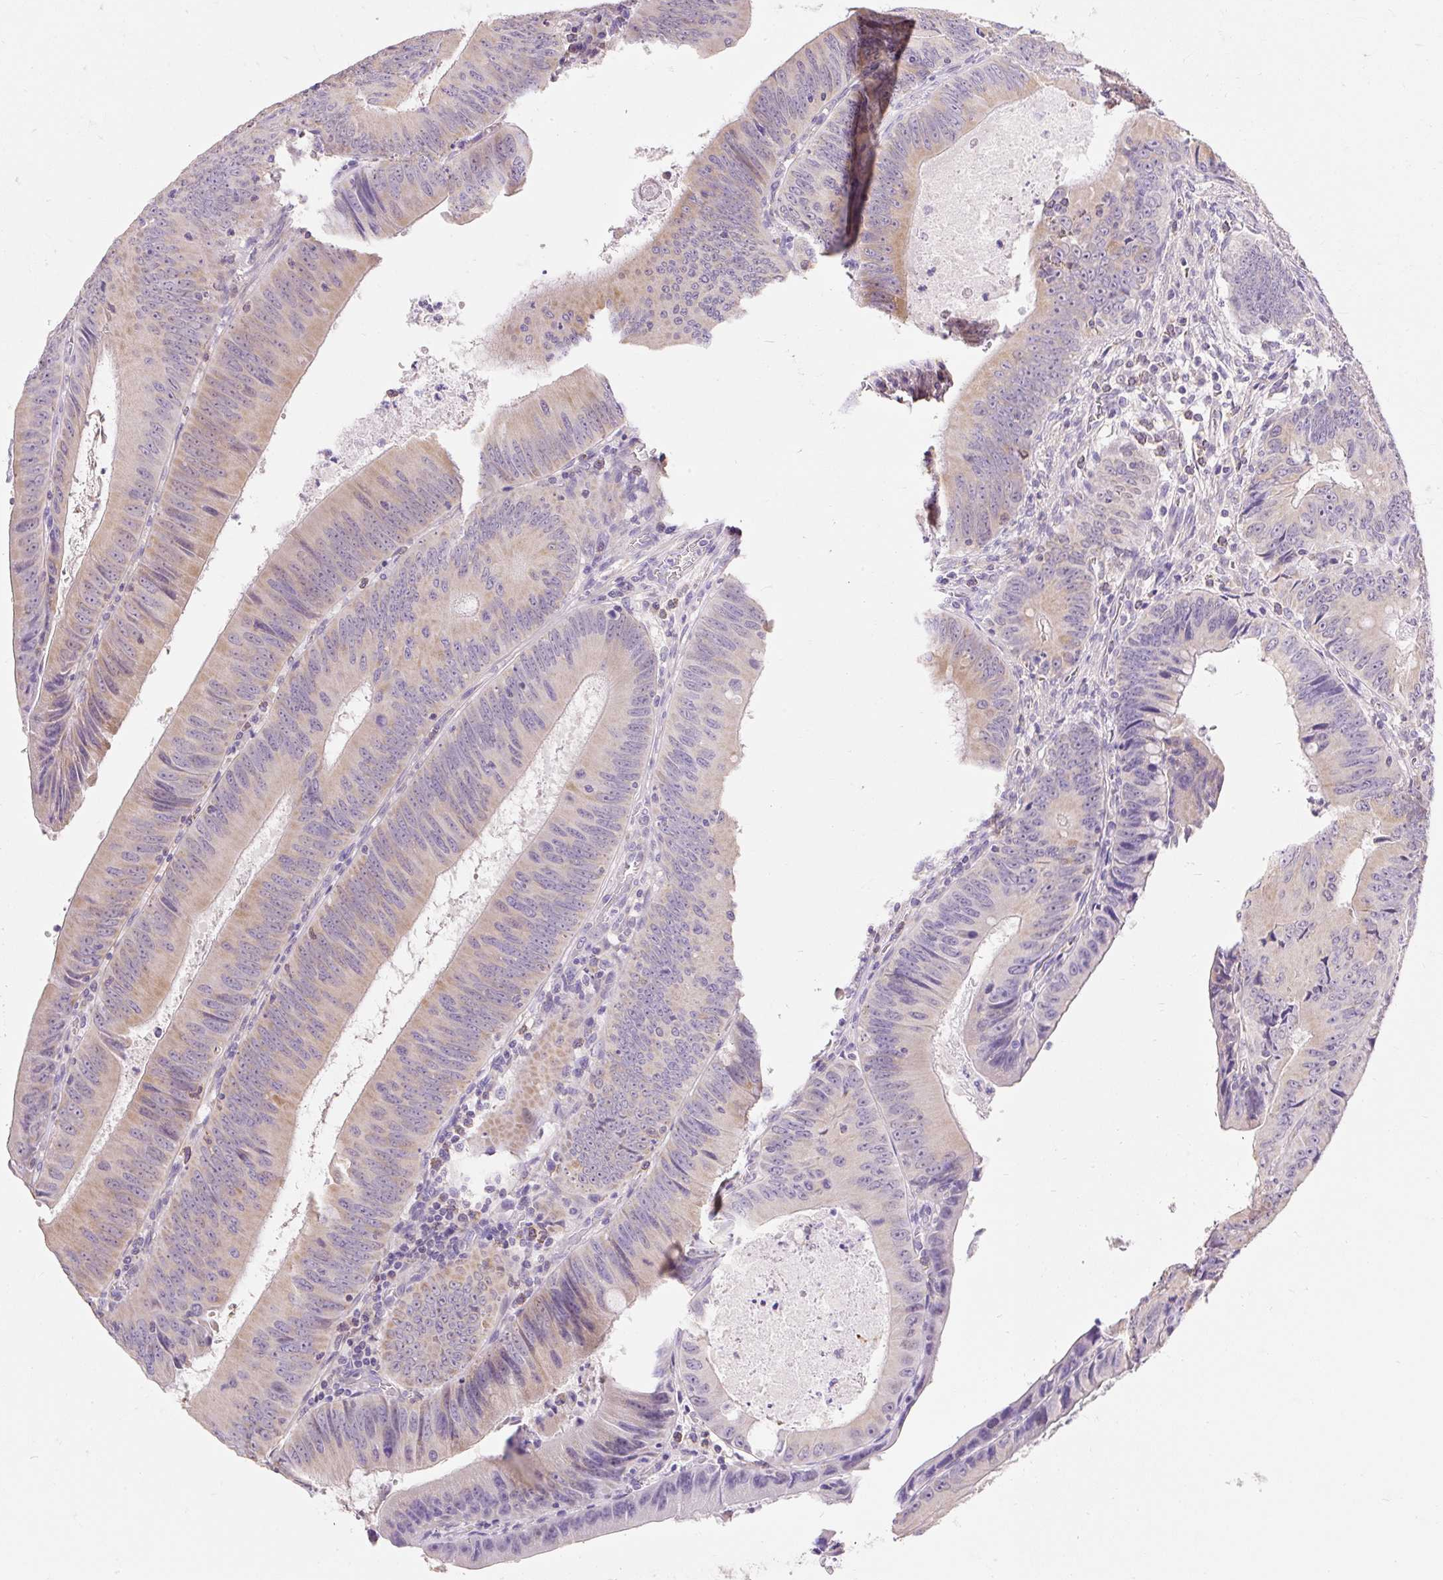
{"staining": {"intensity": "moderate", "quantity": "25%-75%", "location": "cytoplasmic/membranous"}, "tissue": "colorectal cancer", "cell_type": "Tumor cells", "image_type": "cancer", "snomed": [{"axis": "morphology", "description": "Adenocarcinoma, NOS"}, {"axis": "topography", "description": "Rectum"}], "caption": "Protein staining by IHC shows moderate cytoplasmic/membranous positivity in about 25%-75% of tumor cells in colorectal cancer (adenocarcinoma).", "gene": "PMAIP1", "patient": {"sex": "female", "age": 72}}